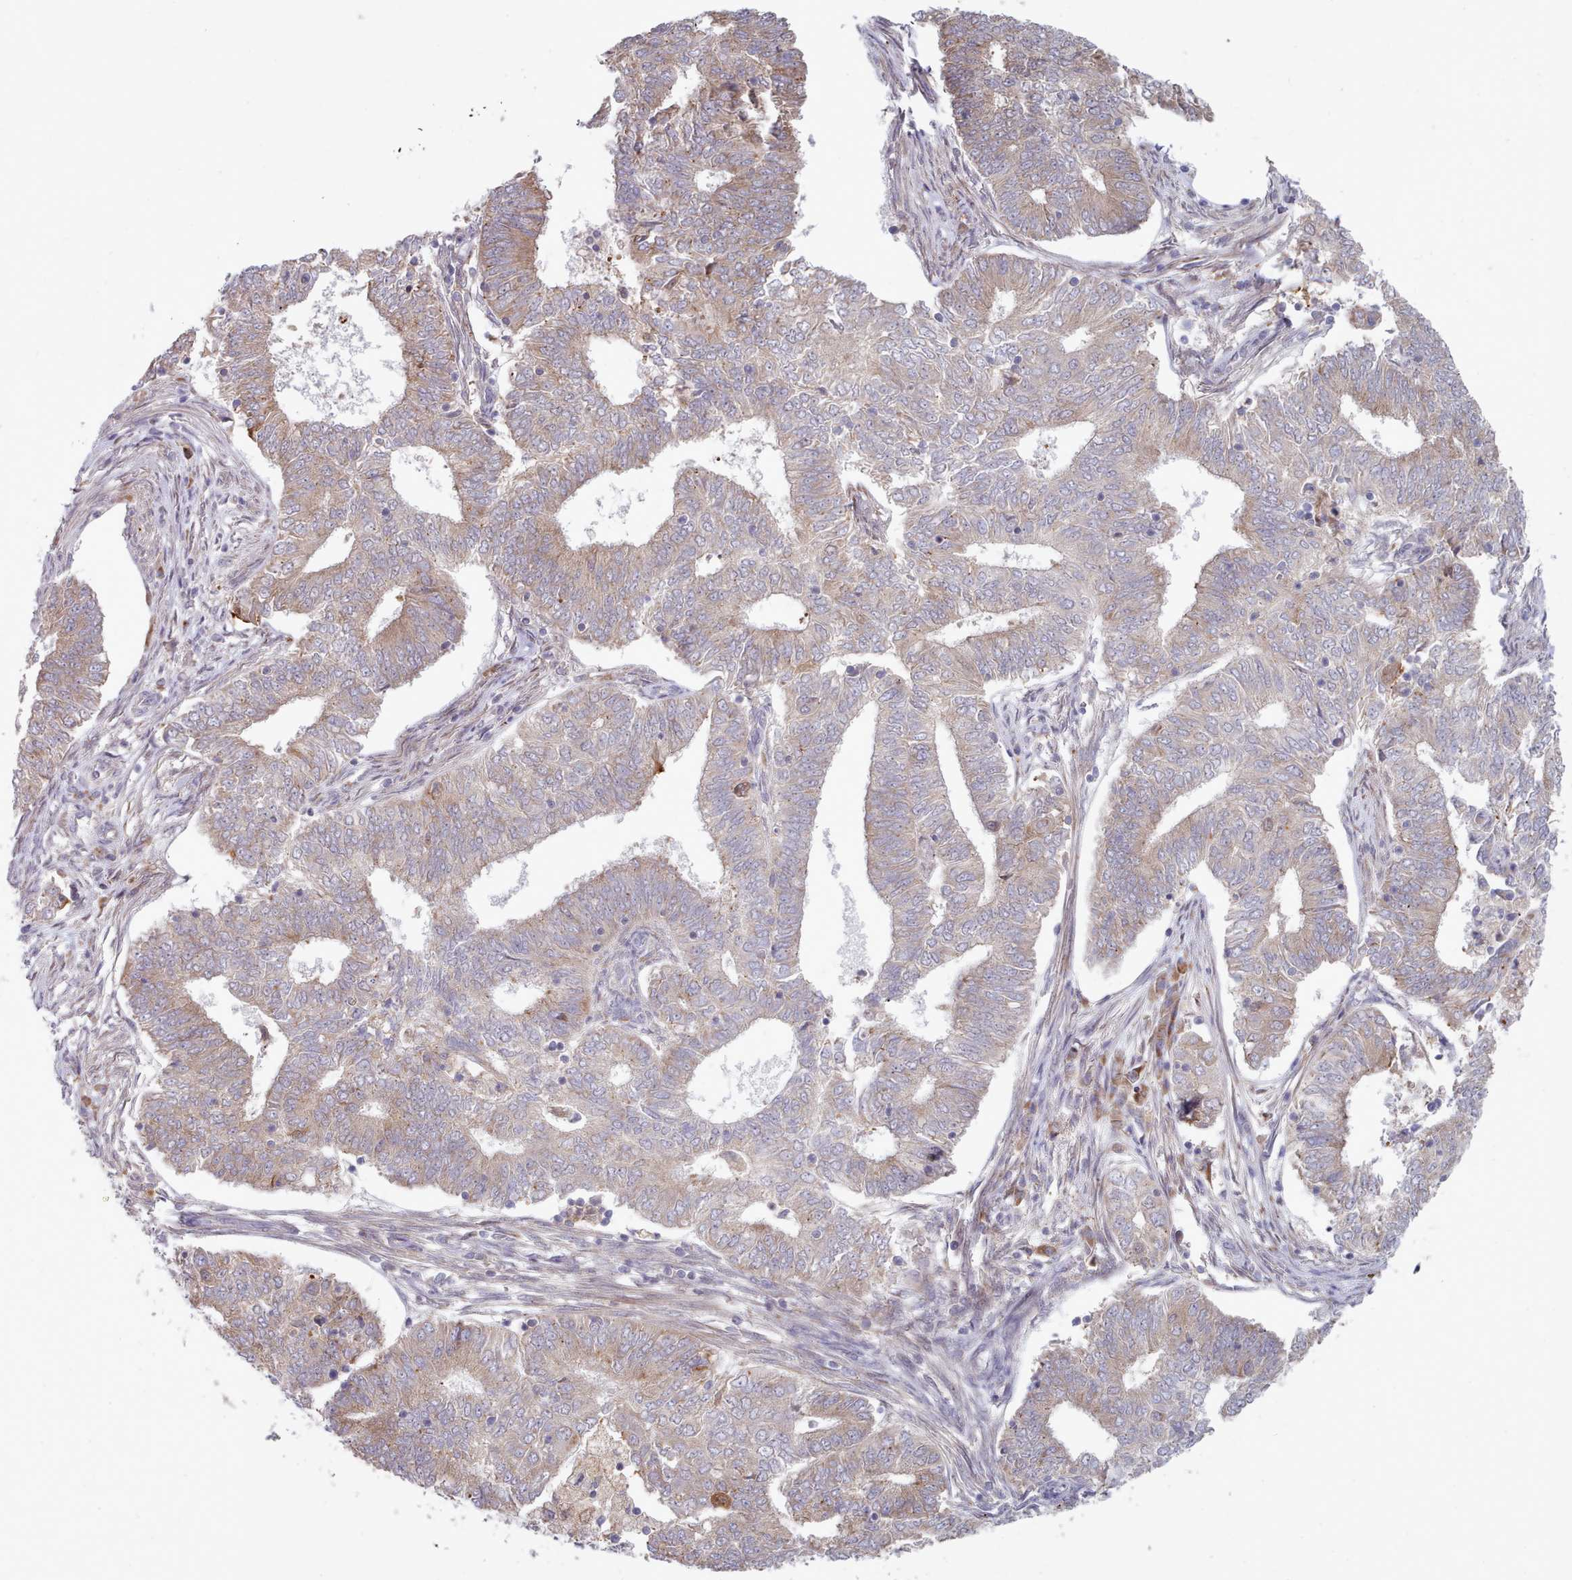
{"staining": {"intensity": "moderate", "quantity": "<25%", "location": "cytoplasmic/membranous"}, "tissue": "endometrial cancer", "cell_type": "Tumor cells", "image_type": "cancer", "snomed": [{"axis": "morphology", "description": "Adenocarcinoma, NOS"}, {"axis": "topography", "description": "Endometrium"}], "caption": "Protein expression analysis of human adenocarcinoma (endometrial) reveals moderate cytoplasmic/membranous expression in about <25% of tumor cells.", "gene": "TRIM26", "patient": {"sex": "female", "age": 62}}